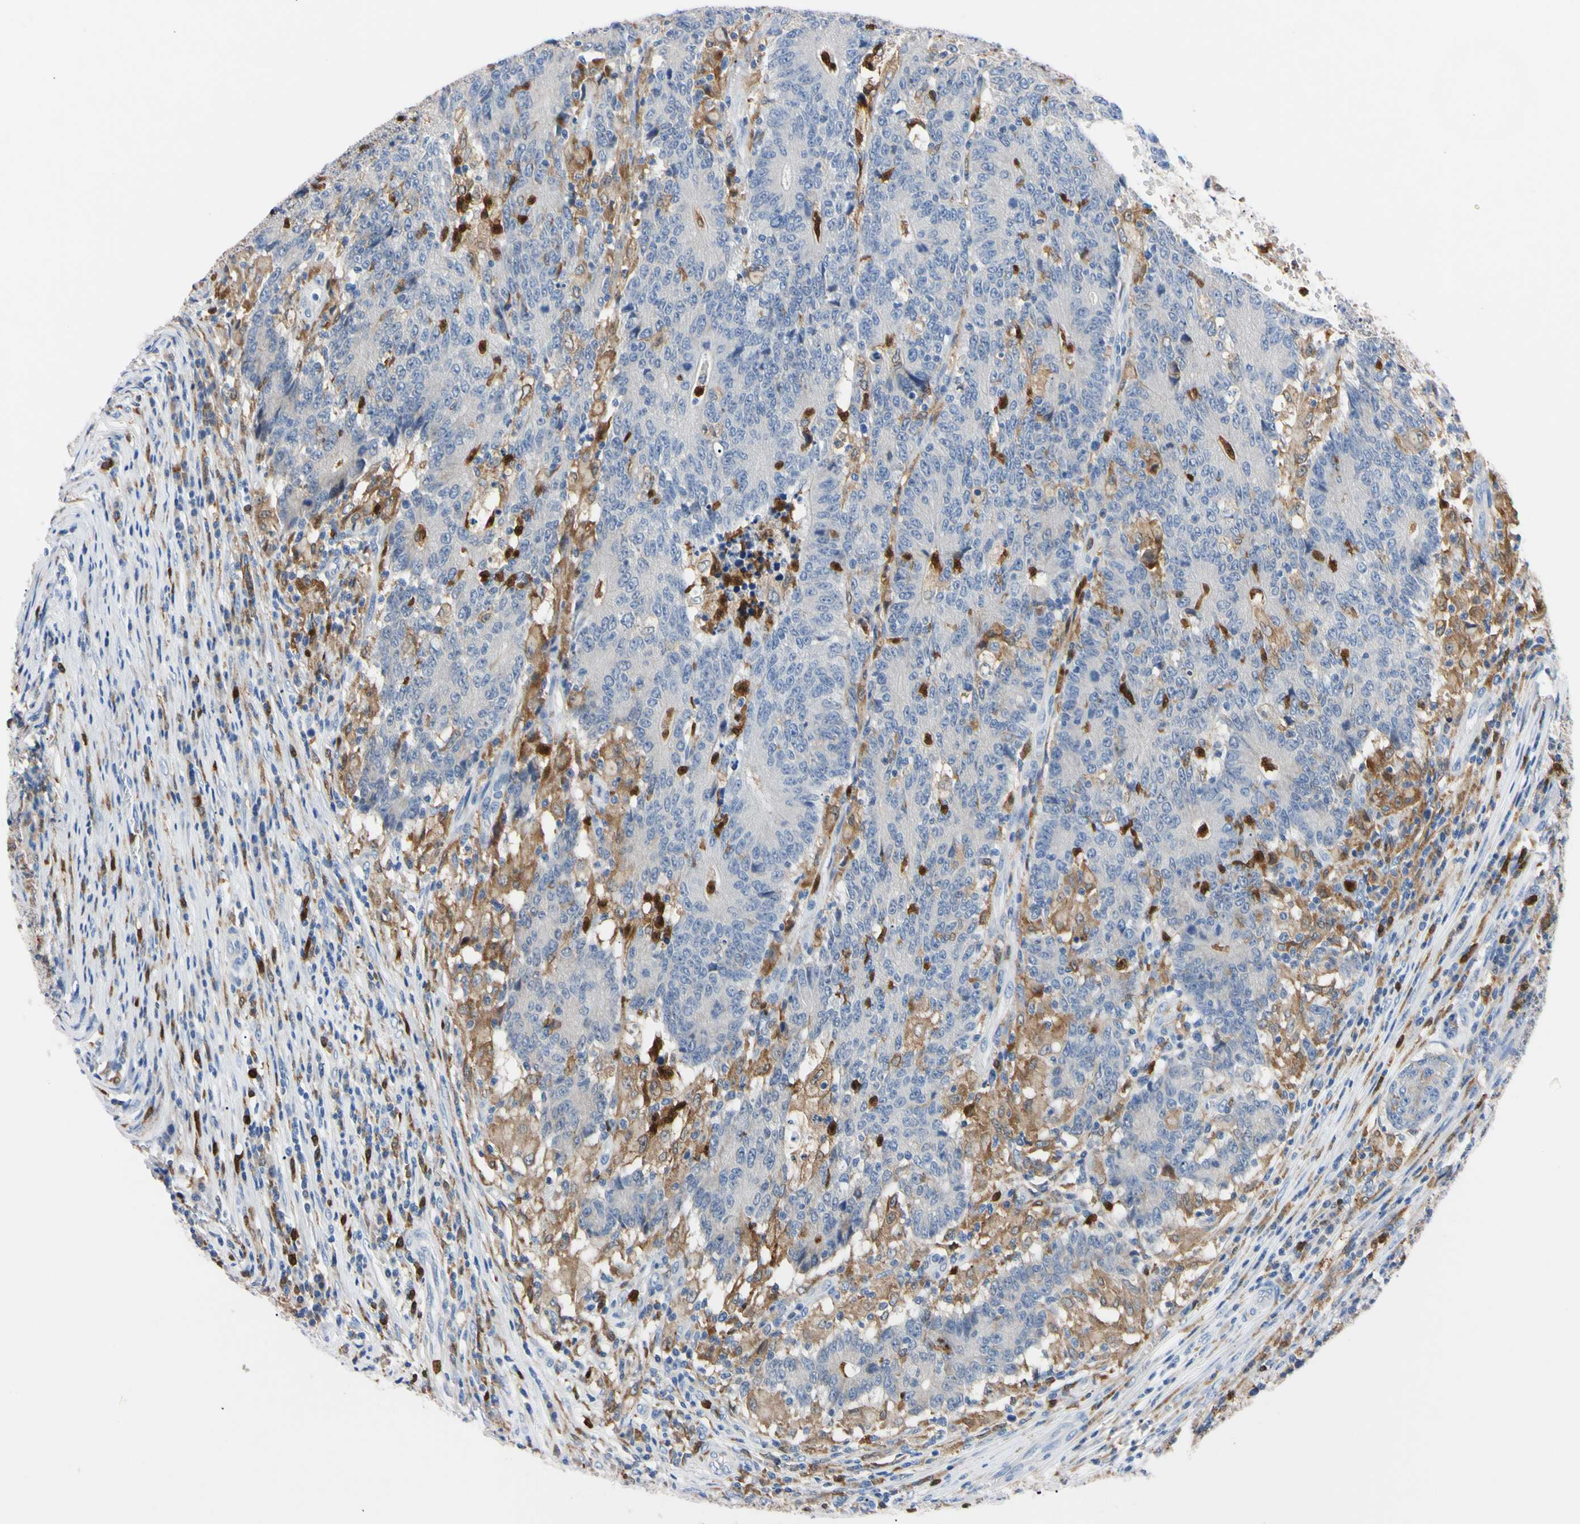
{"staining": {"intensity": "negative", "quantity": "none", "location": "none"}, "tissue": "colorectal cancer", "cell_type": "Tumor cells", "image_type": "cancer", "snomed": [{"axis": "morphology", "description": "Normal tissue, NOS"}, {"axis": "morphology", "description": "Adenocarcinoma, NOS"}, {"axis": "topography", "description": "Colon"}], "caption": "DAB (3,3'-diaminobenzidine) immunohistochemical staining of human colorectal cancer (adenocarcinoma) exhibits no significant positivity in tumor cells.", "gene": "NCF4", "patient": {"sex": "female", "age": 75}}